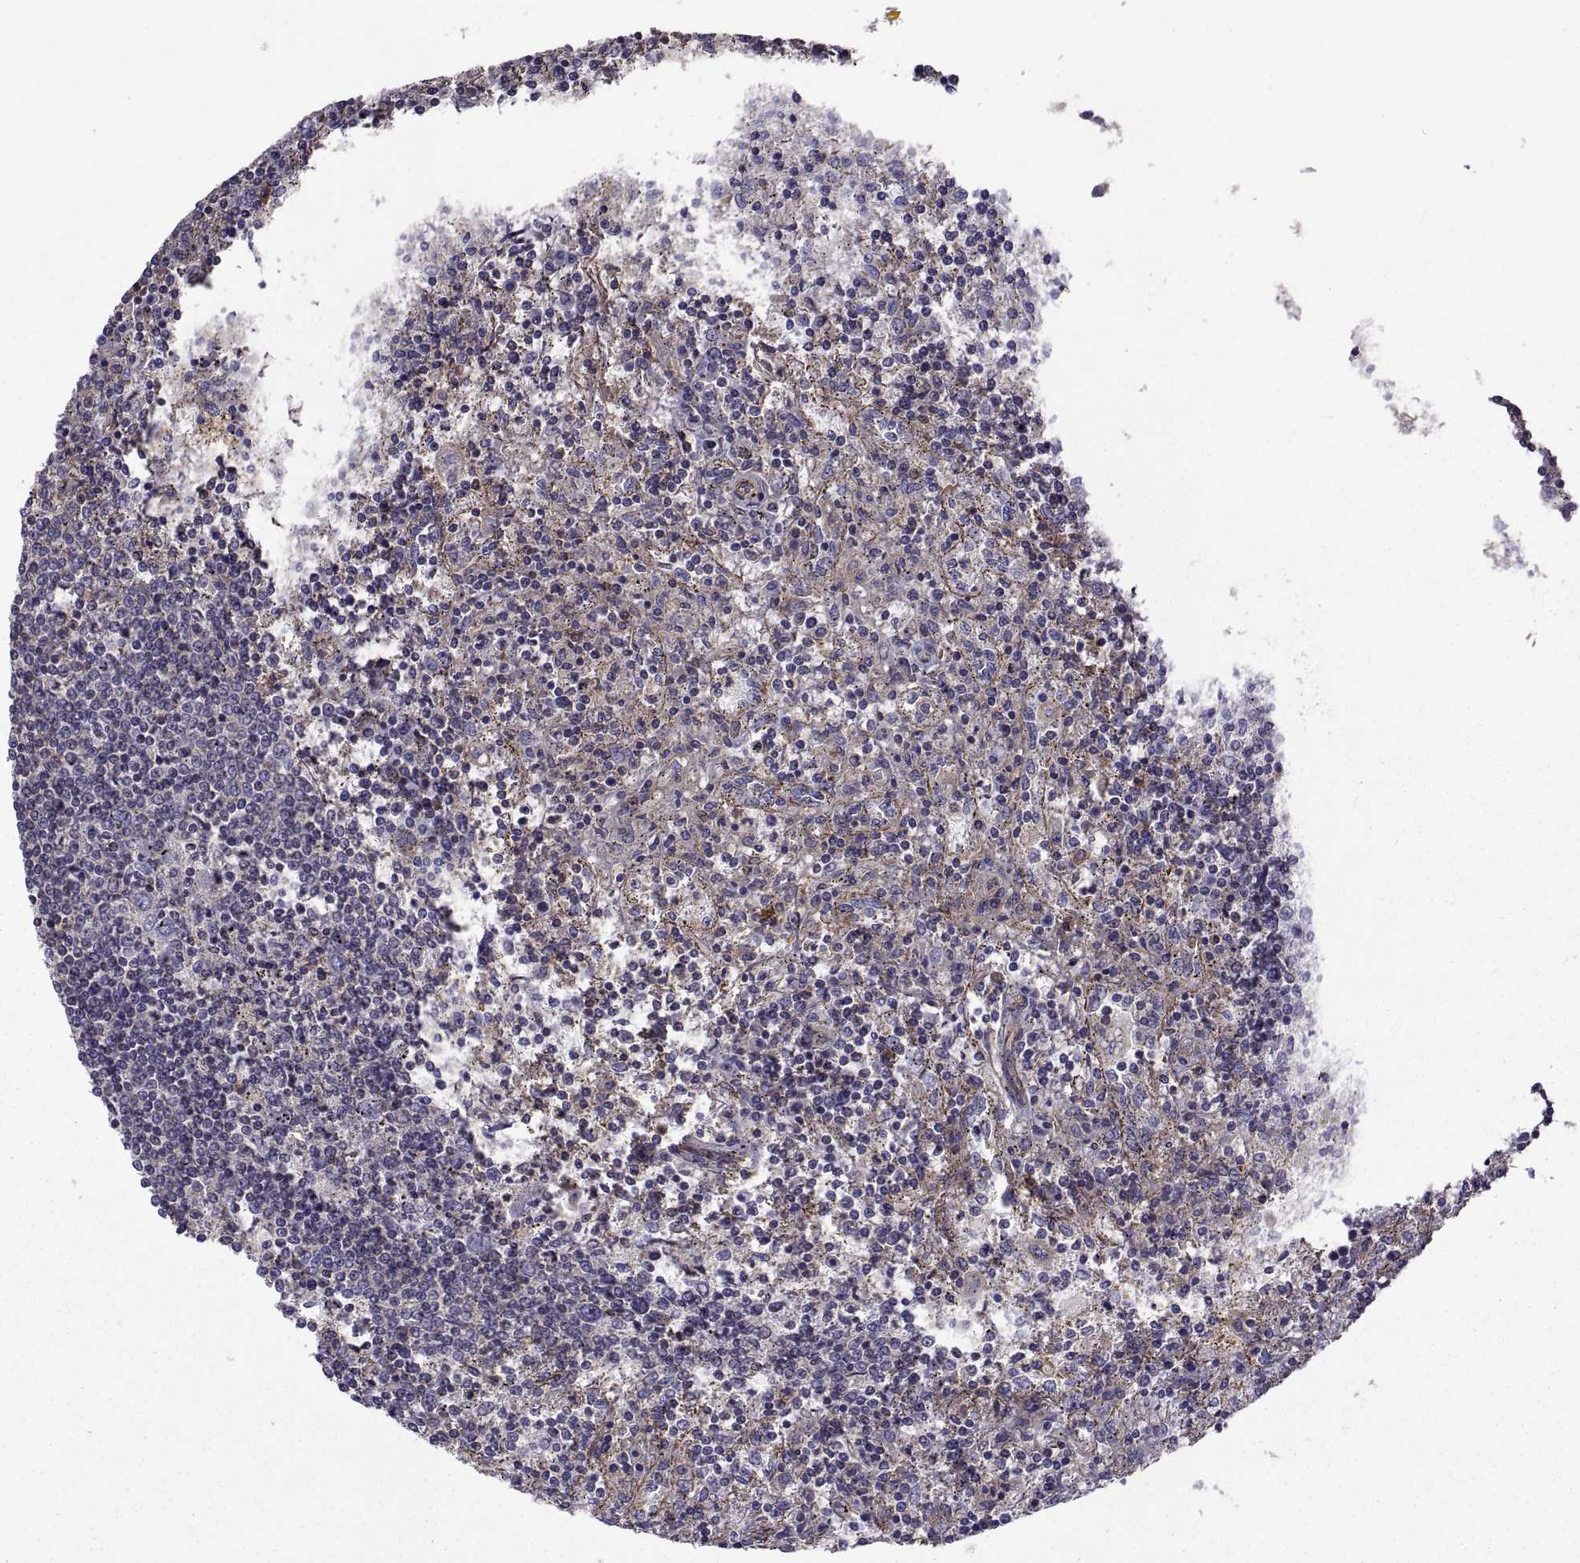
{"staining": {"intensity": "negative", "quantity": "none", "location": "none"}, "tissue": "lymphoma", "cell_type": "Tumor cells", "image_type": "cancer", "snomed": [{"axis": "morphology", "description": "Malignant lymphoma, non-Hodgkin's type, Low grade"}, {"axis": "topography", "description": "Spleen"}], "caption": "A micrograph of lymphoma stained for a protein demonstrates no brown staining in tumor cells.", "gene": "MYH9", "patient": {"sex": "male", "age": 62}}